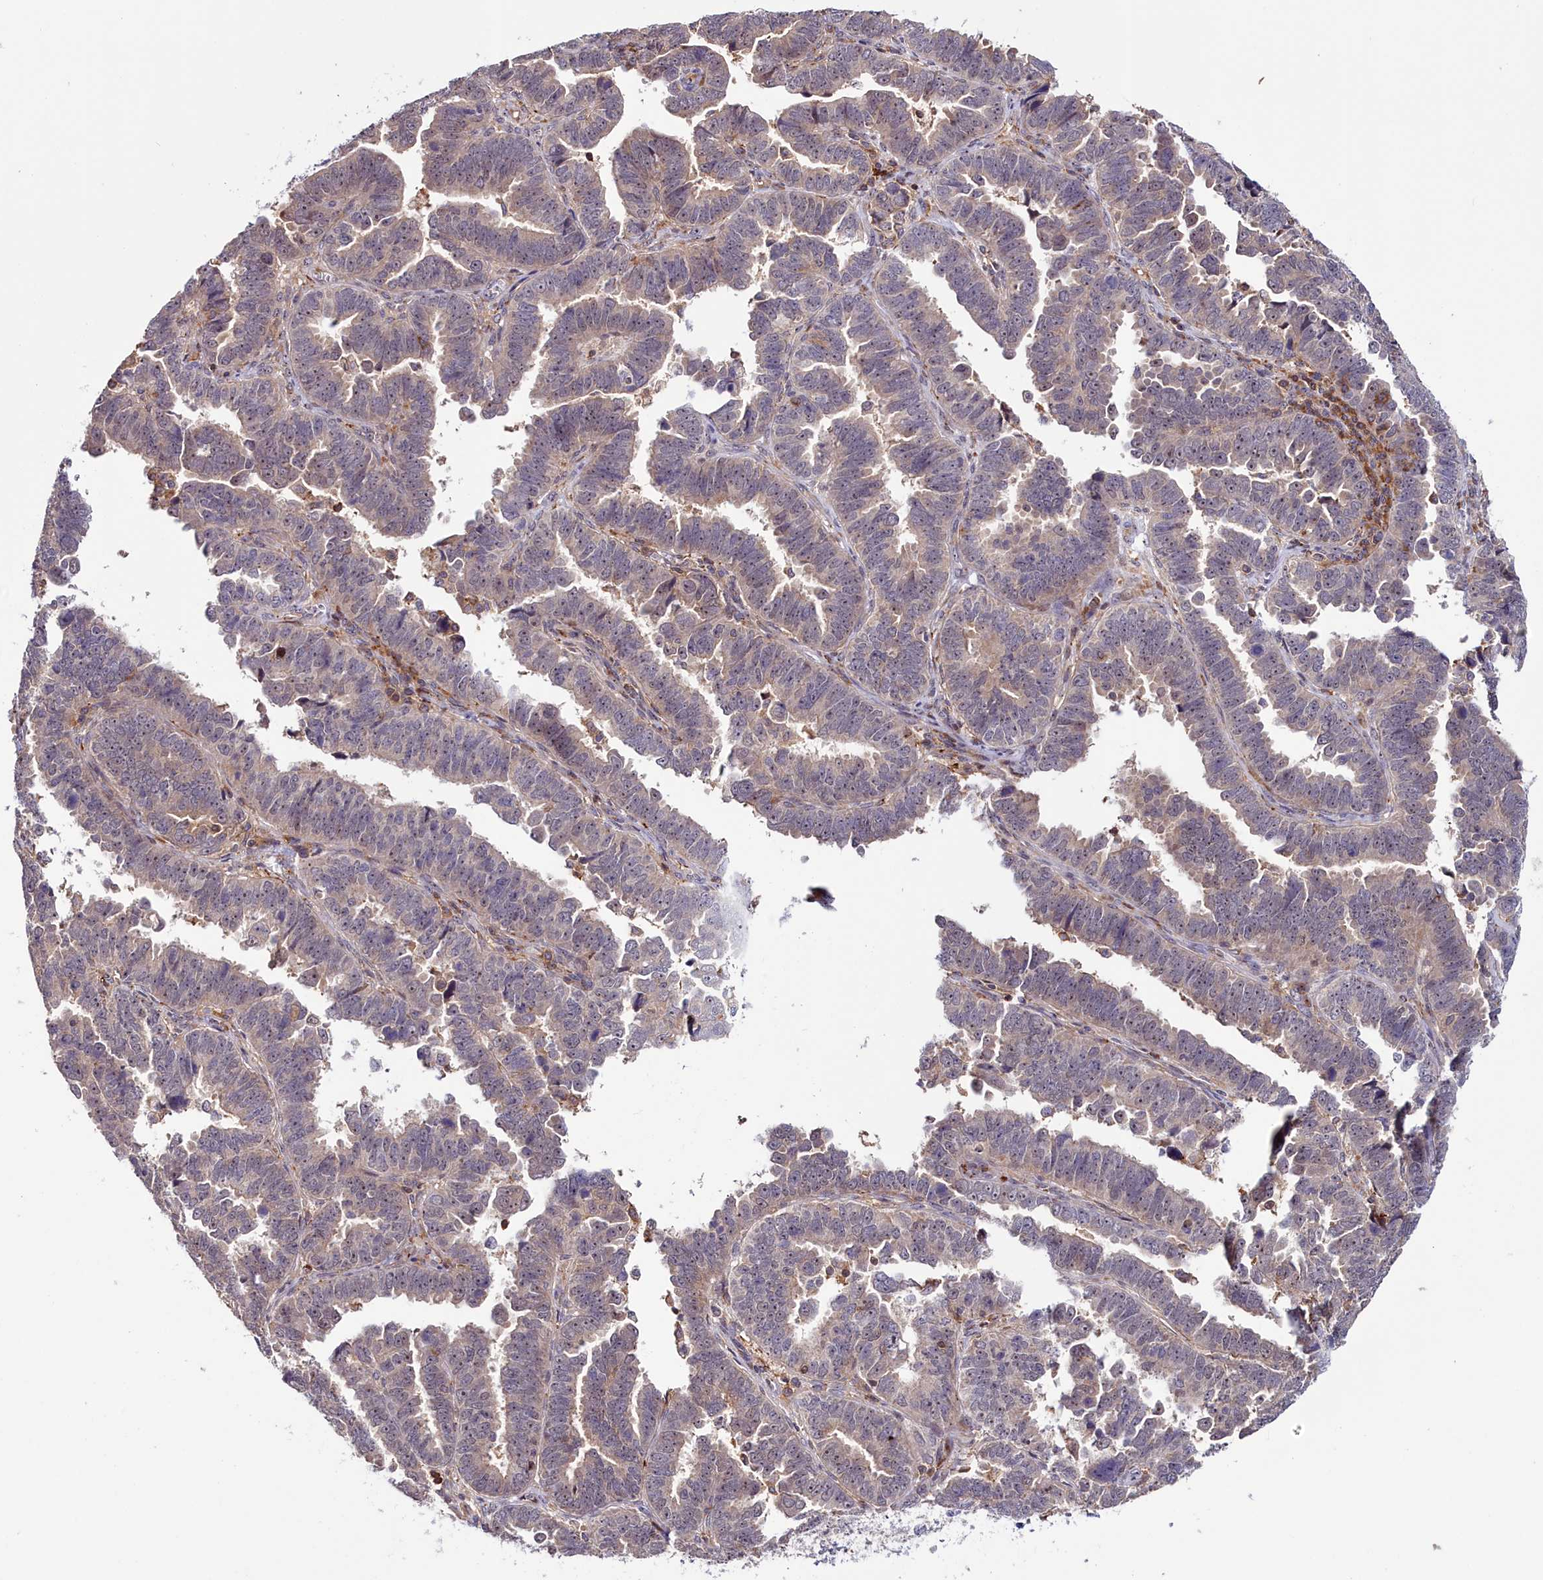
{"staining": {"intensity": "weak", "quantity": "25%-75%", "location": "cytoplasmic/membranous,nuclear"}, "tissue": "endometrial cancer", "cell_type": "Tumor cells", "image_type": "cancer", "snomed": [{"axis": "morphology", "description": "Adenocarcinoma, NOS"}, {"axis": "topography", "description": "Endometrium"}], "caption": "Adenocarcinoma (endometrial) was stained to show a protein in brown. There is low levels of weak cytoplasmic/membranous and nuclear positivity in about 25%-75% of tumor cells.", "gene": "NEURL4", "patient": {"sex": "female", "age": 75}}